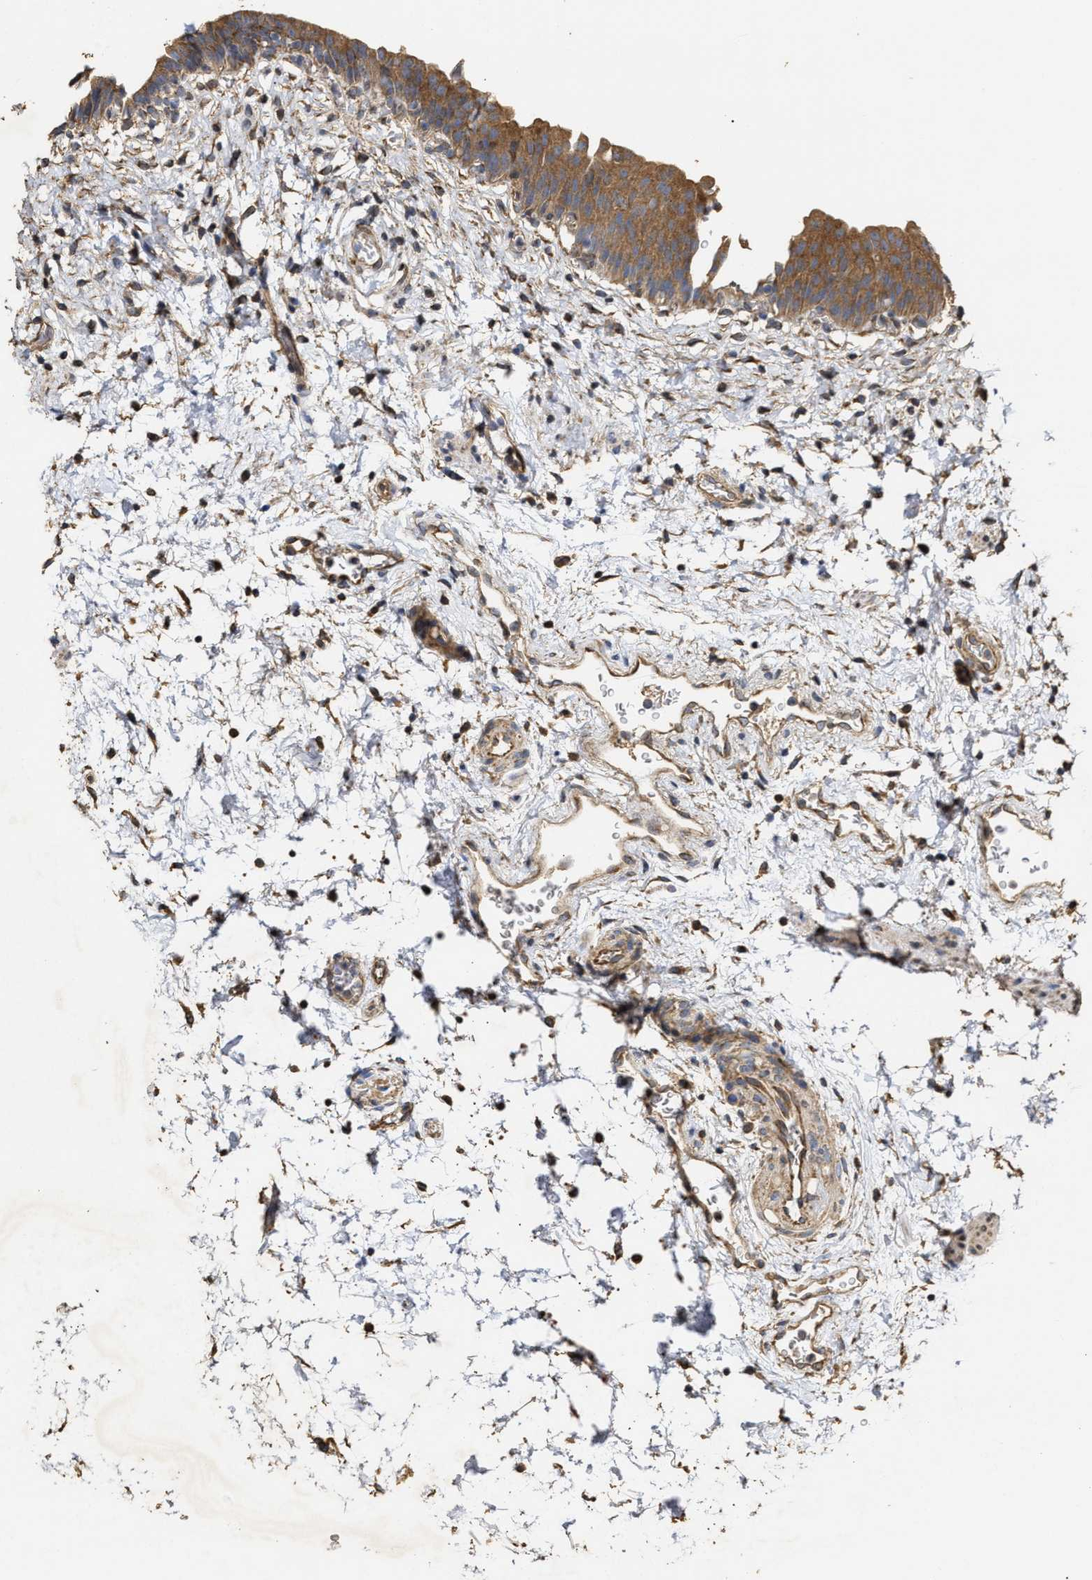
{"staining": {"intensity": "moderate", "quantity": ">75%", "location": "cytoplasmic/membranous"}, "tissue": "urinary bladder", "cell_type": "Urothelial cells", "image_type": "normal", "snomed": [{"axis": "morphology", "description": "Normal tissue, NOS"}, {"axis": "topography", "description": "Urinary bladder"}], "caption": "Immunohistochemical staining of benign human urinary bladder displays medium levels of moderate cytoplasmic/membranous positivity in about >75% of urothelial cells.", "gene": "NAV1", "patient": {"sex": "male", "age": 37}}